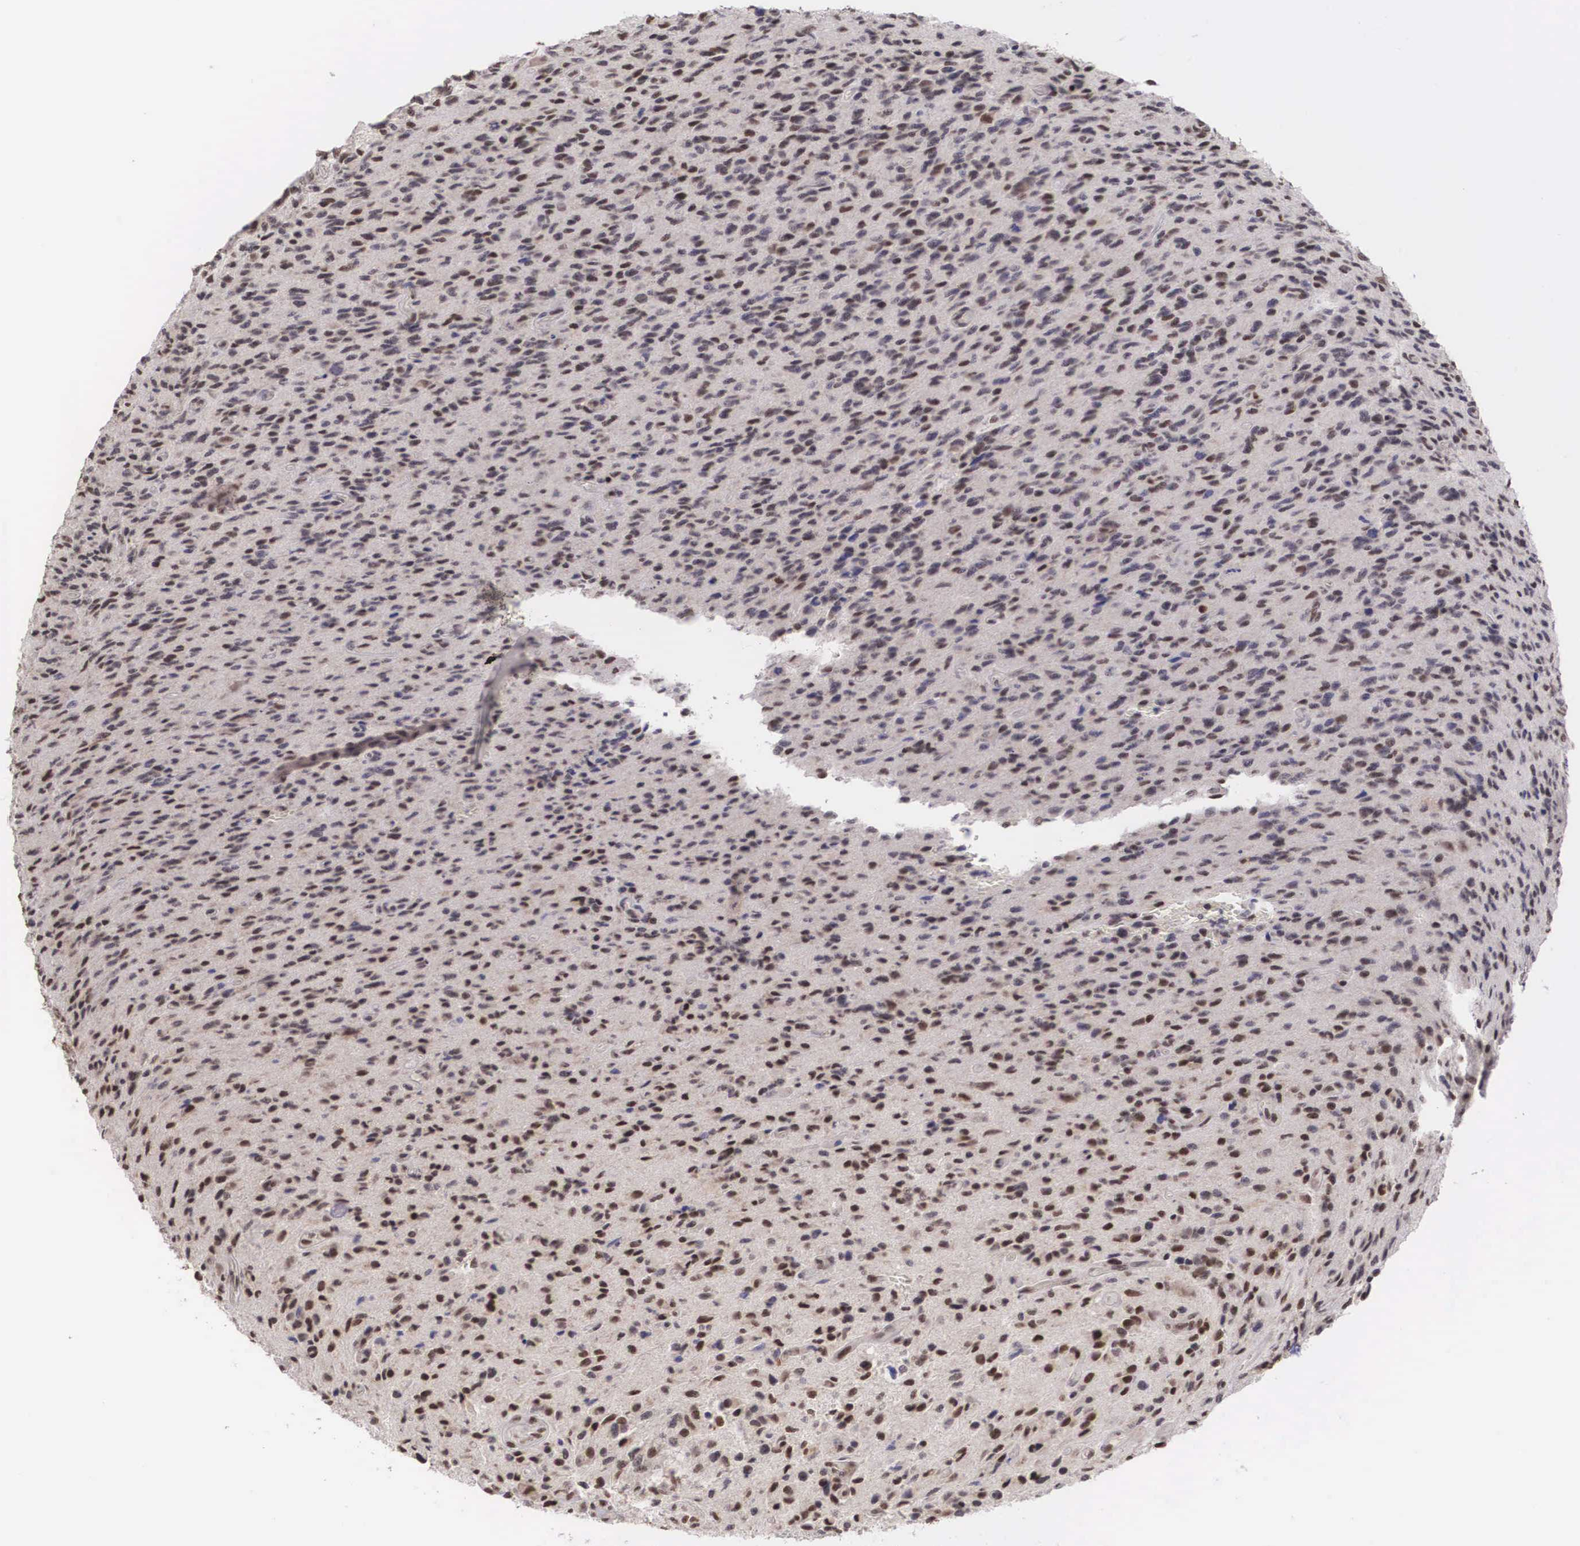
{"staining": {"intensity": "weak", "quantity": "<25%", "location": "nuclear"}, "tissue": "glioma", "cell_type": "Tumor cells", "image_type": "cancer", "snomed": [{"axis": "morphology", "description": "Glioma, malignant, High grade"}, {"axis": "topography", "description": "Brain"}], "caption": "Glioma was stained to show a protein in brown. There is no significant expression in tumor cells.", "gene": "HTATSF1", "patient": {"sex": "male", "age": 36}}